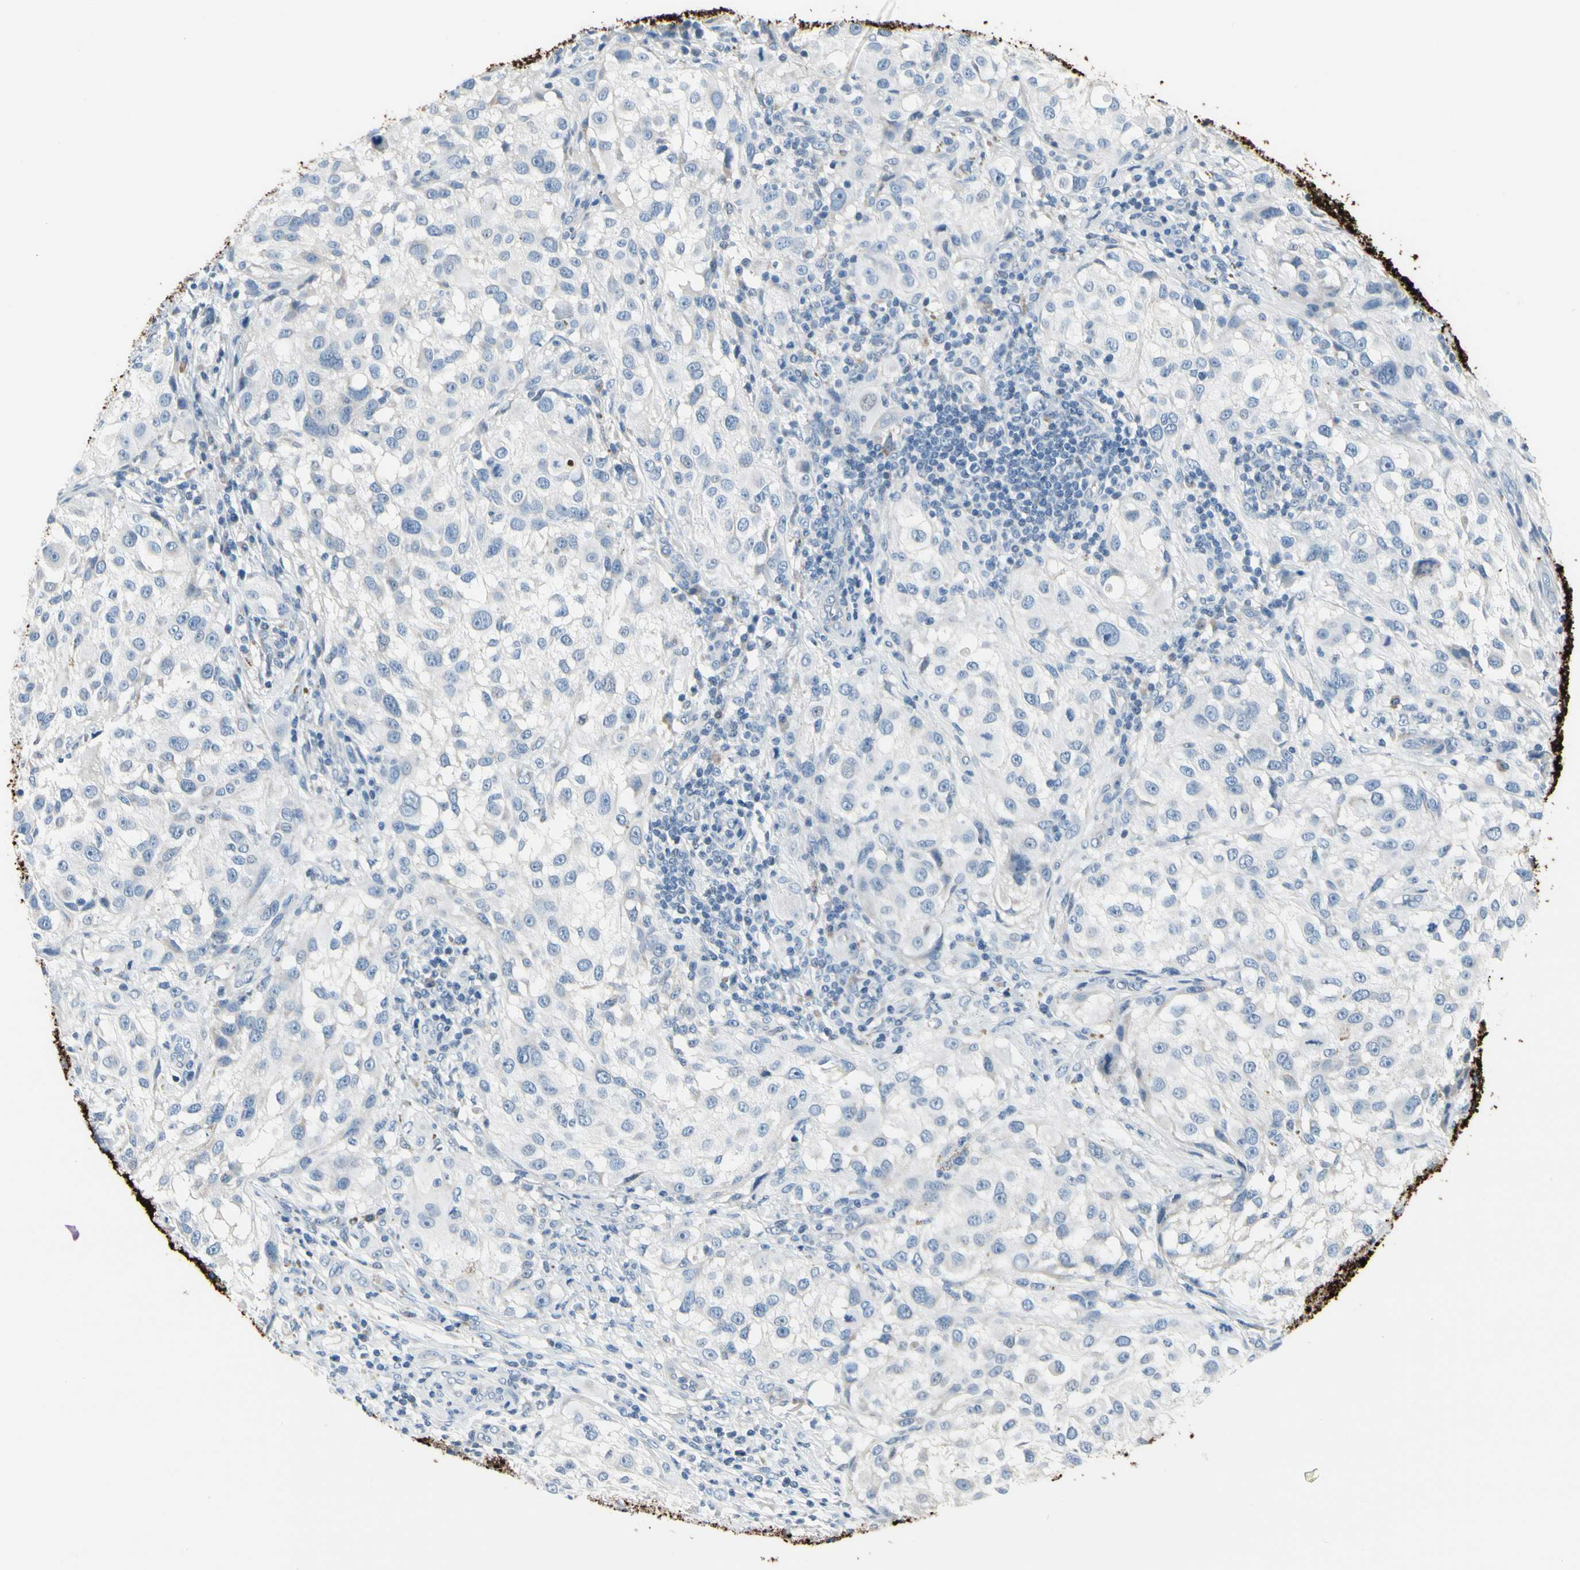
{"staining": {"intensity": "negative", "quantity": "none", "location": "none"}, "tissue": "melanoma", "cell_type": "Tumor cells", "image_type": "cancer", "snomed": [{"axis": "morphology", "description": "Necrosis, NOS"}, {"axis": "morphology", "description": "Malignant melanoma, NOS"}, {"axis": "topography", "description": "Skin"}], "caption": "Protein analysis of melanoma shows no significant positivity in tumor cells.", "gene": "MUC5B", "patient": {"sex": "female", "age": 87}}